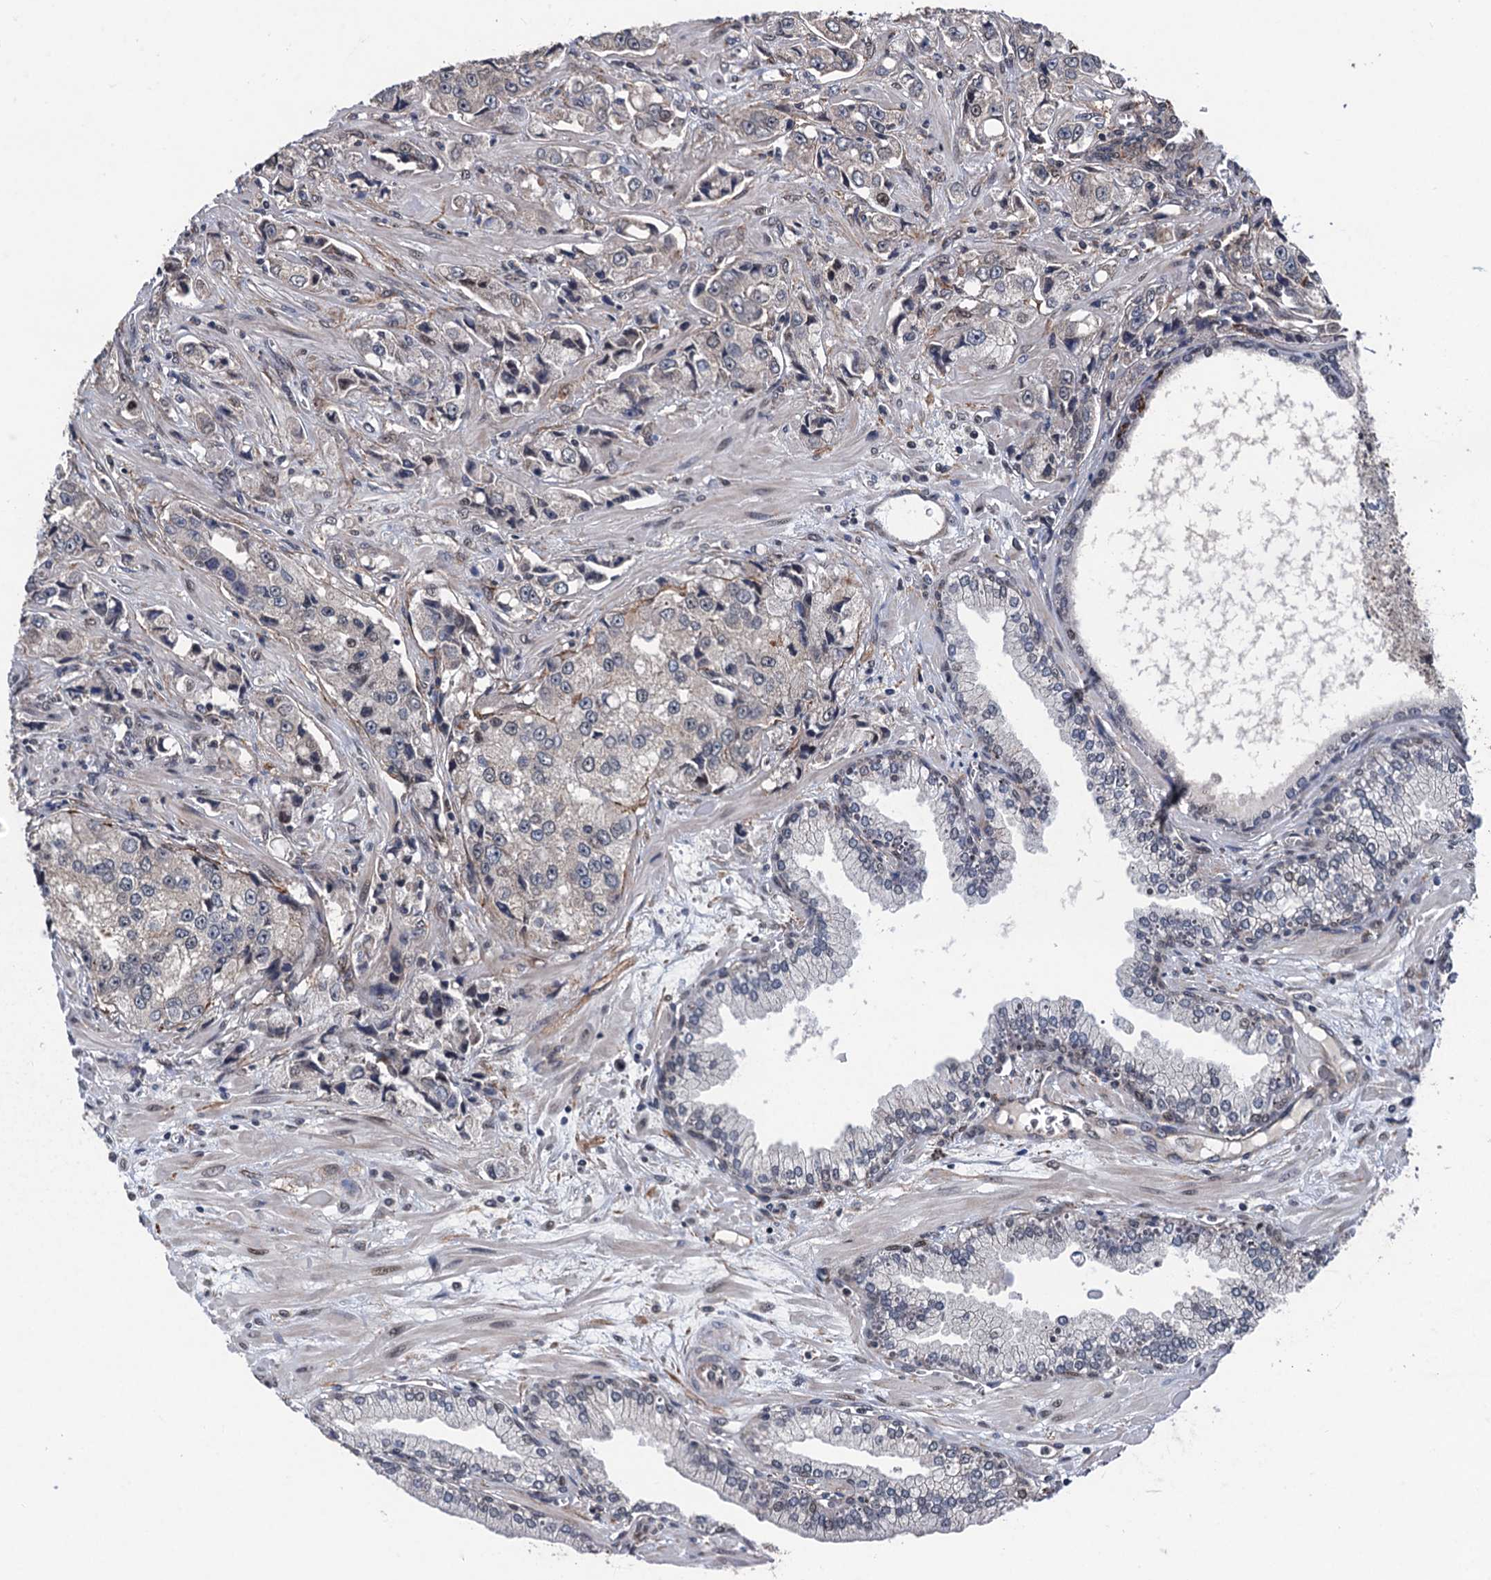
{"staining": {"intensity": "negative", "quantity": "none", "location": "none"}, "tissue": "prostate cancer", "cell_type": "Tumor cells", "image_type": "cancer", "snomed": [{"axis": "morphology", "description": "Adenocarcinoma, High grade"}, {"axis": "topography", "description": "Prostate"}], "caption": "The immunohistochemistry (IHC) histopathology image has no significant expression in tumor cells of adenocarcinoma (high-grade) (prostate) tissue.", "gene": "RASSF4", "patient": {"sex": "male", "age": 74}}